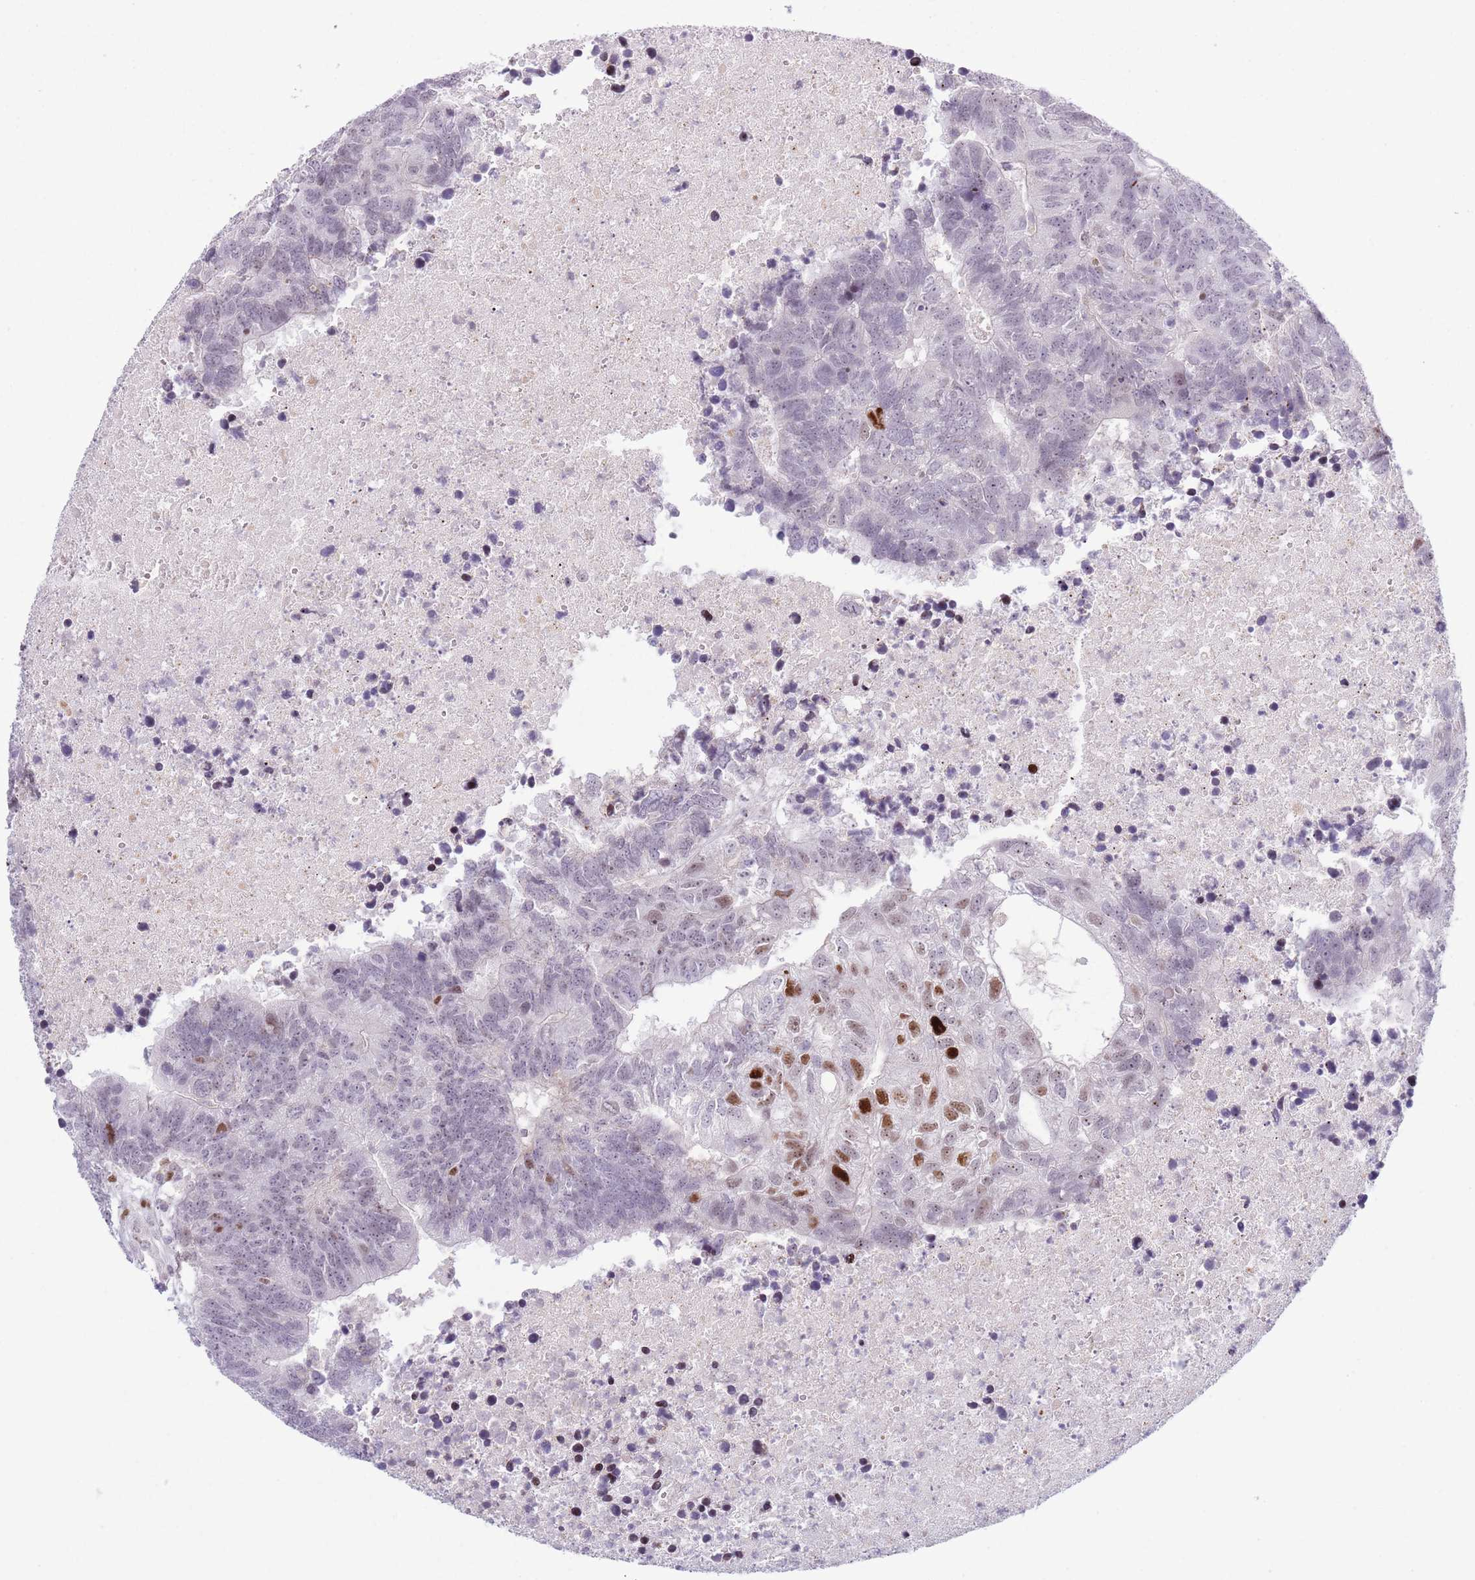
{"staining": {"intensity": "strong", "quantity": "<25%", "location": "nuclear"}, "tissue": "colorectal cancer", "cell_type": "Tumor cells", "image_type": "cancer", "snomed": [{"axis": "morphology", "description": "Adenocarcinoma, NOS"}, {"axis": "topography", "description": "Colon"}], "caption": "A medium amount of strong nuclear positivity is identified in about <25% of tumor cells in colorectal cancer tissue. Immunohistochemistry (ihc) stains the protein of interest in brown and the nuclei are stained blue.", "gene": "MFSD10", "patient": {"sex": "female", "age": 48}}